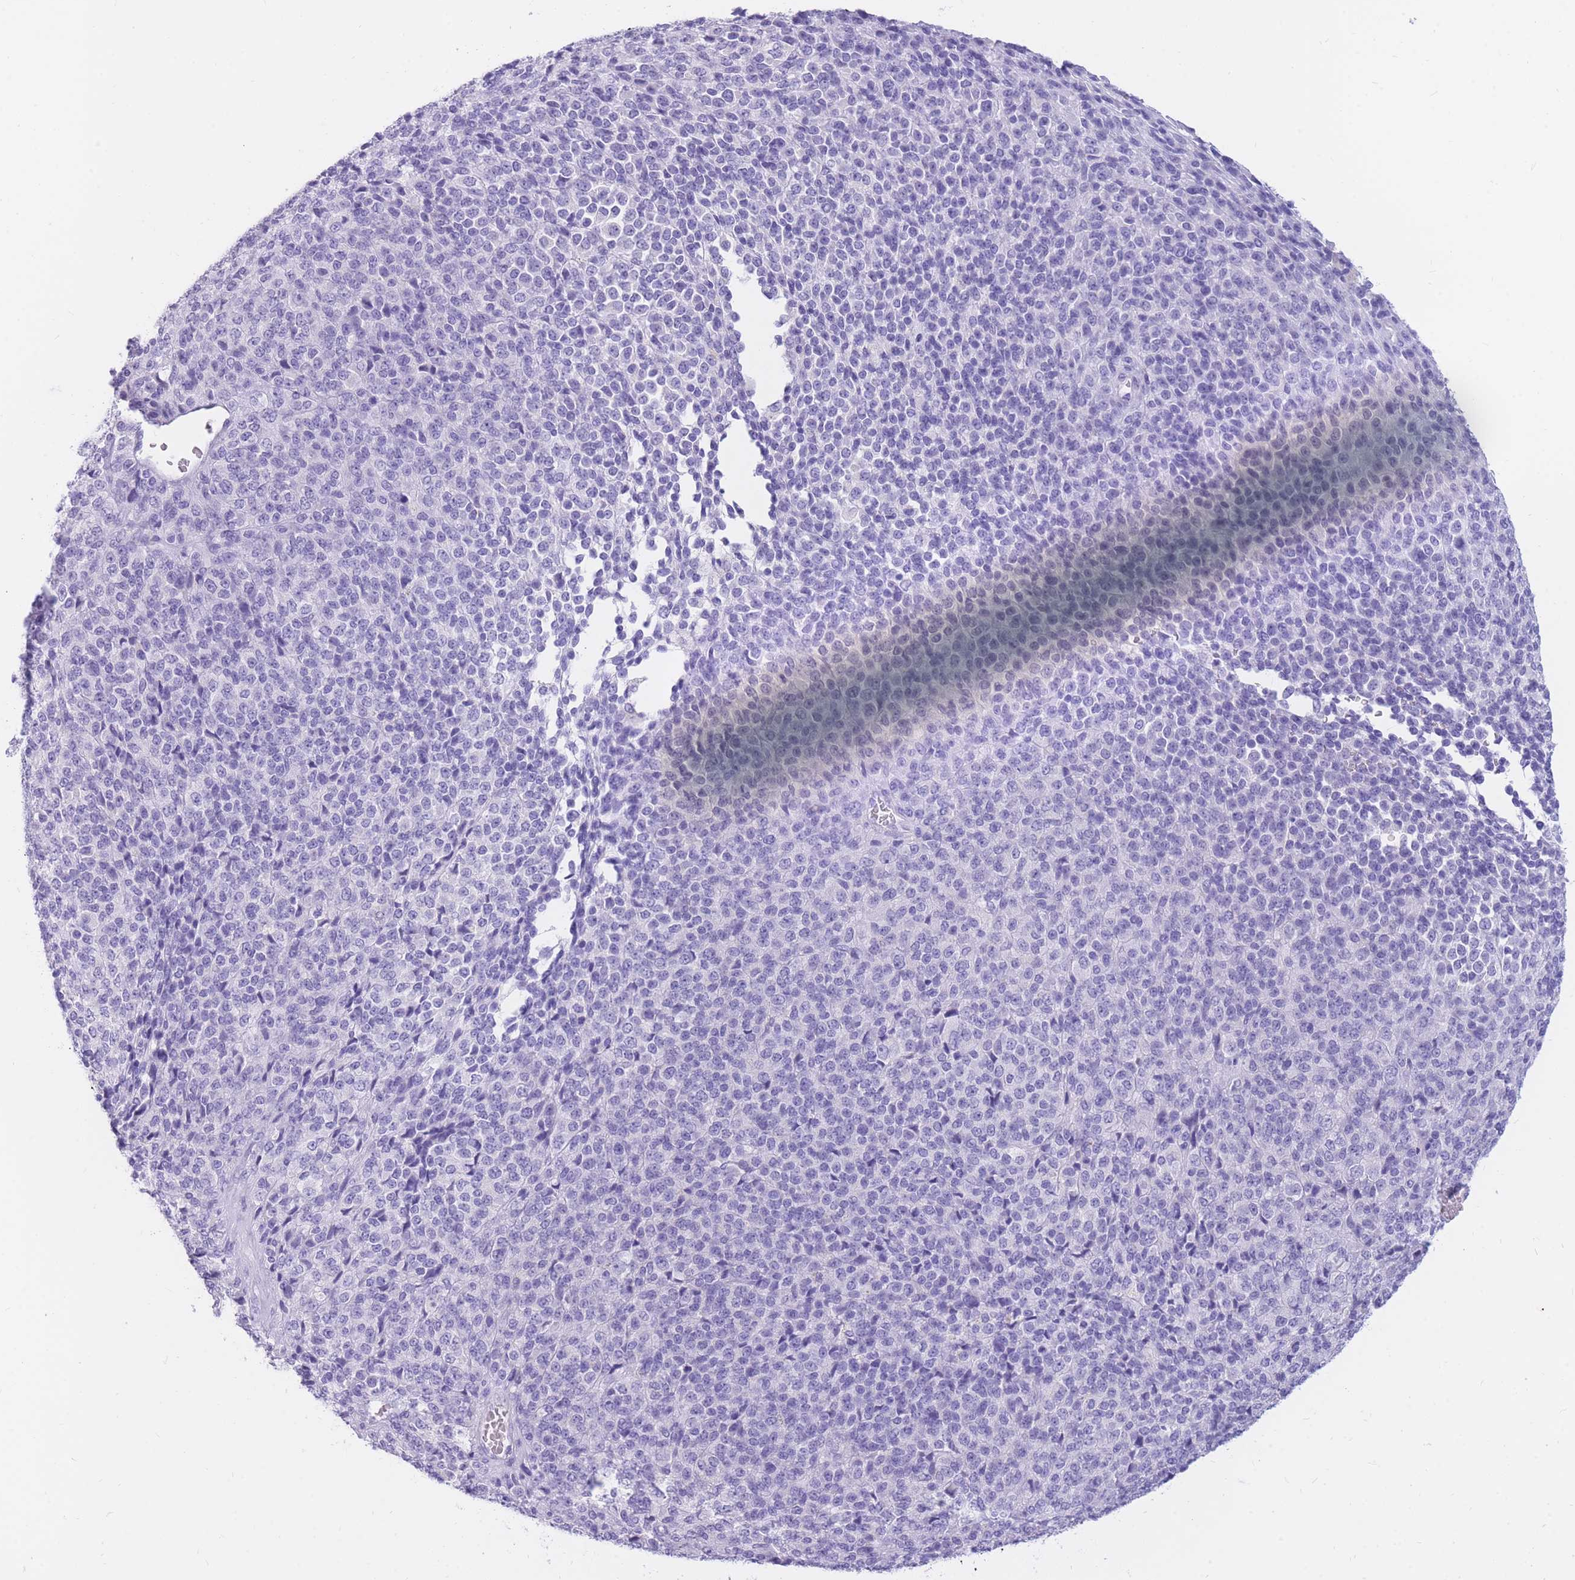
{"staining": {"intensity": "negative", "quantity": "none", "location": "none"}, "tissue": "melanoma", "cell_type": "Tumor cells", "image_type": "cancer", "snomed": [{"axis": "morphology", "description": "Malignant melanoma, Metastatic site"}, {"axis": "topography", "description": "Brain"}], "caption": "Tumor cells are negative for protein expression in human malignant melanoma (metastatic site).", "gene": "TPSAB1", "patient": {"sex": "female", "age": 56}}